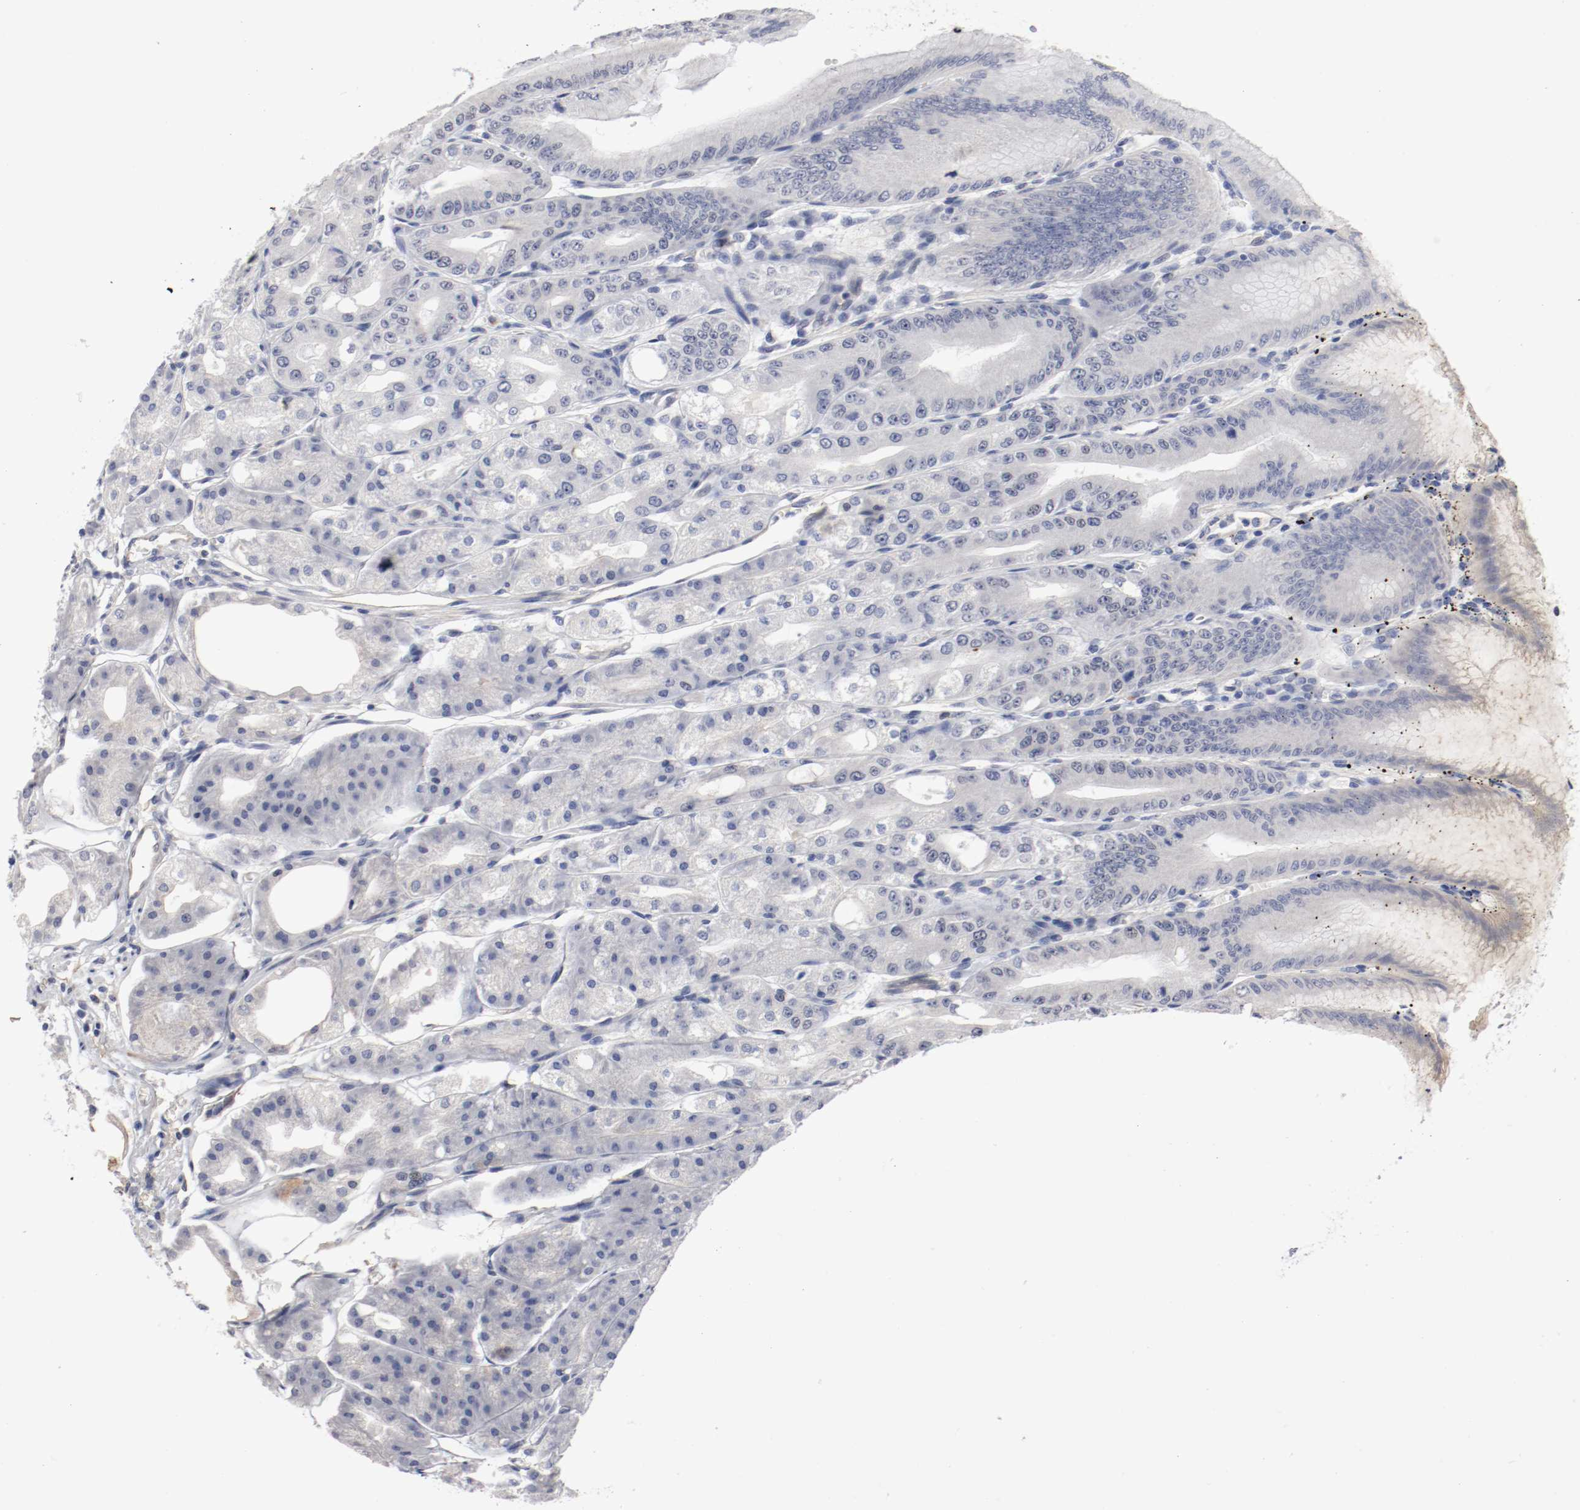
{"staining": {"intensity": "moderate", "quantity": "<25%", "location": "nuclear"}, "tissue": "stomach", "cell_type": "Glandular cells", "image_type": "normal", "snomed": [{"axis": "morphology", "description": "Normal tissue, NOS"}, {"axis": "topography", "description": "Stomach, lower"}], "caption": "Brown immunohistochemical staining in benign stomach demonstrates moderate nuclear staining in about <25% of glandular cells.", "gene": "ANKLE2", "patient": {"sex": "male", "age": 71}}